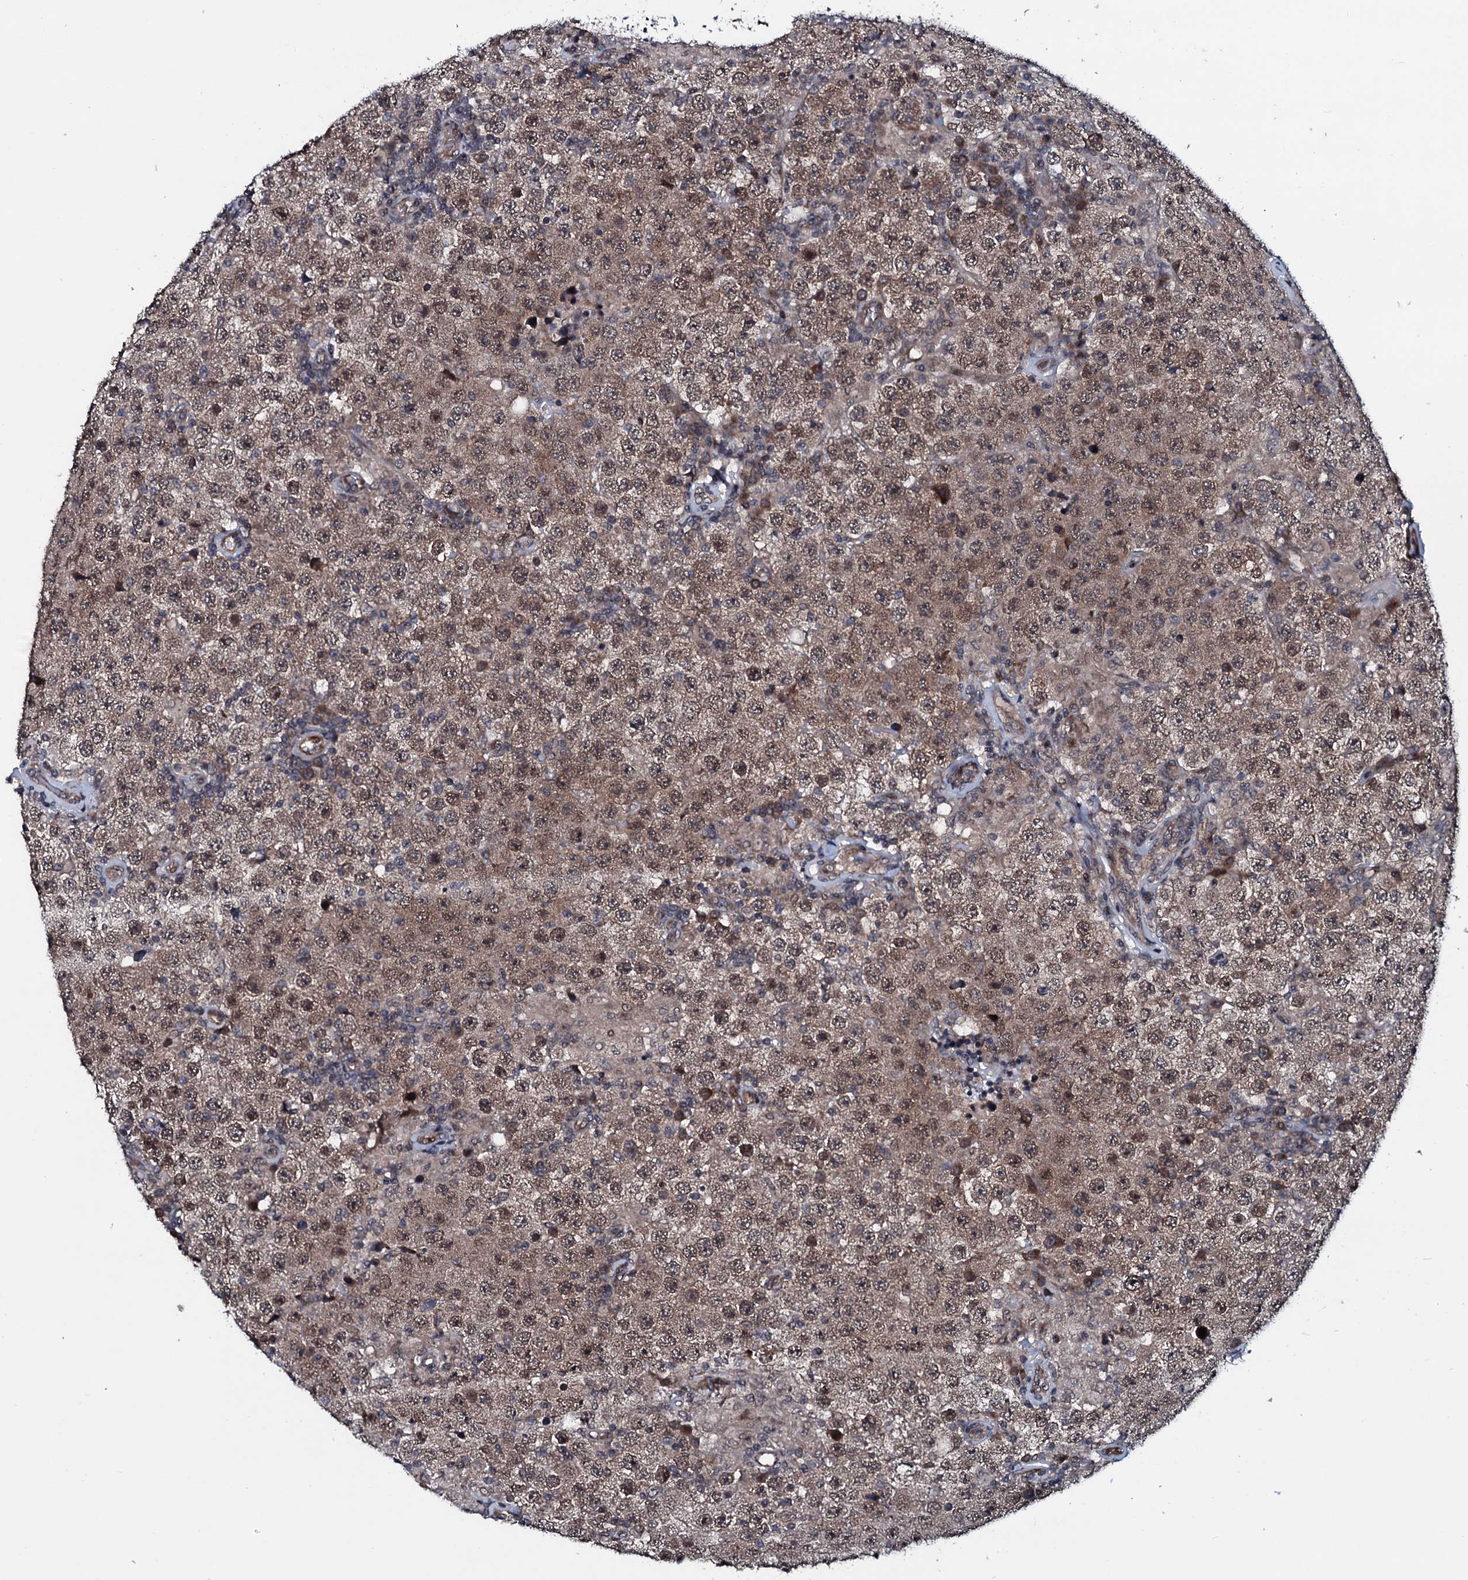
{"staining": {"intensity": "moderate", "quantity": ">75%", "location": "cytoplasmic/membranous,nuclear"}, "tissue": "testis cancer", "cell_type": "Tumor cells", "image_type": "cancer", "snomed": [{"axis": "morphology", "description": "Normal tissue, NOS"}, {"axis": "morphology", "description": "Urothelial carcinoma, High grade"}, {"axis": "morphology", "description": "Seminoma, NOS"}, {"axis": "morphology", "description": "Carcinoma, Embryonal, NOS"}, {"axis": "topography", "description": "Urinary bladder"}, {"axis": "topography", "description": "Testis"}], "caption": "About >75% of tumor cells in testis cancer (seminoma) display moderate cytoplasmic/membranous and nuclear protein expression as visualized by brown immunohistochemical staining.", "gene": "OGFOD2", "patient": {"sex": "male", "age": 41}}